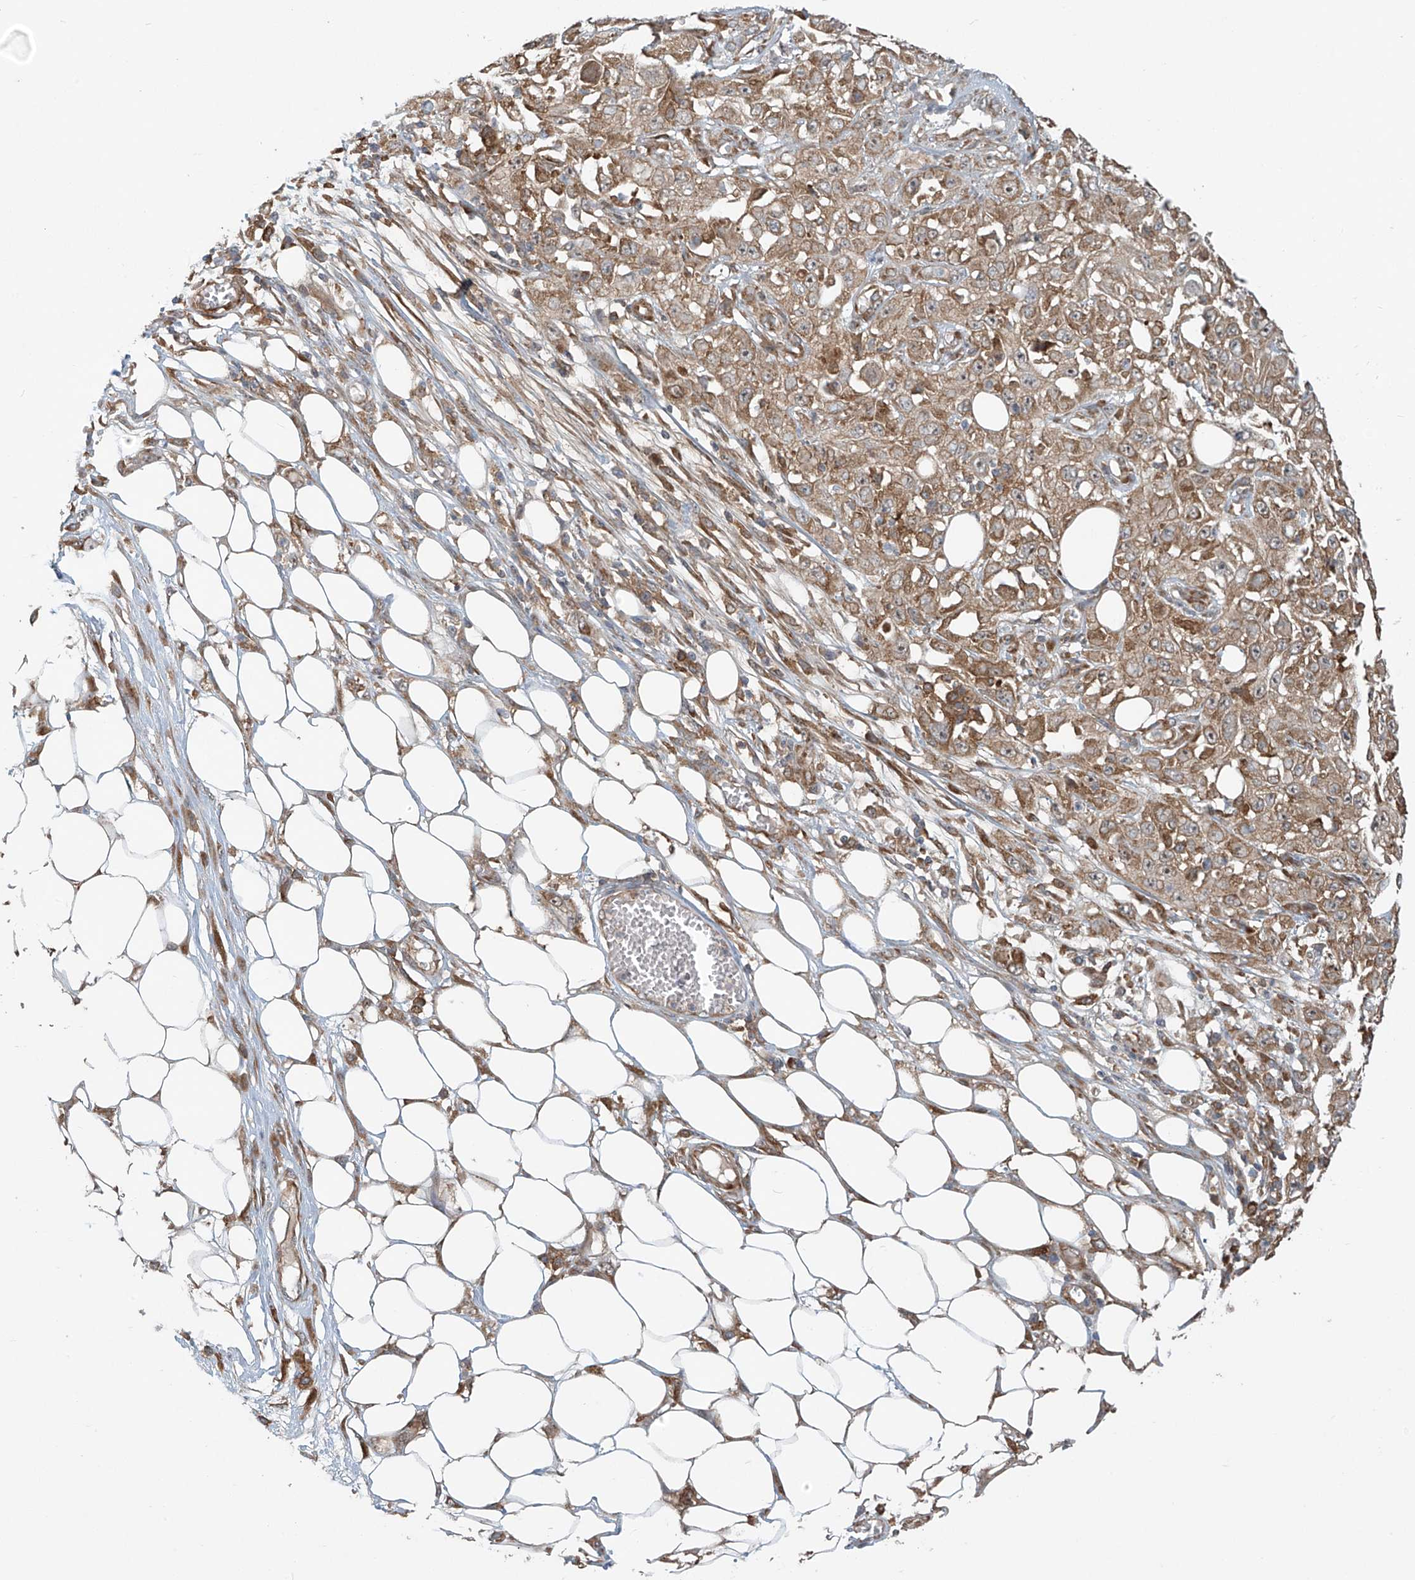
{"staining": {"intensity": "moderate", "quantity": ">75%", "location": "cytoplasmic/membranous"}, "tissue": "skin cancer", "cell_type": "Tumor cells", "image_type": "cancer", "snomed": [{"axis": "morphology", "description": "Squamous cell carcinoma, NOS"}, {"axis": "morphology", "description": "Squamous cell carcinoma, metastatic, NOS"}, {"axis": "topography", "description": "Skin"}, {"axis": "topography", "description": "Lymph node"}], "caption": "The micrograph exhibits immunohistochemical staining of skin cancer (squamous cell carcinoma). There is moderate cytoplasmic/membranous staining is present in approximately >75% of tumor cells.", "gene": "KATNIP", "patient": {"sex": "male", "age": 75}}